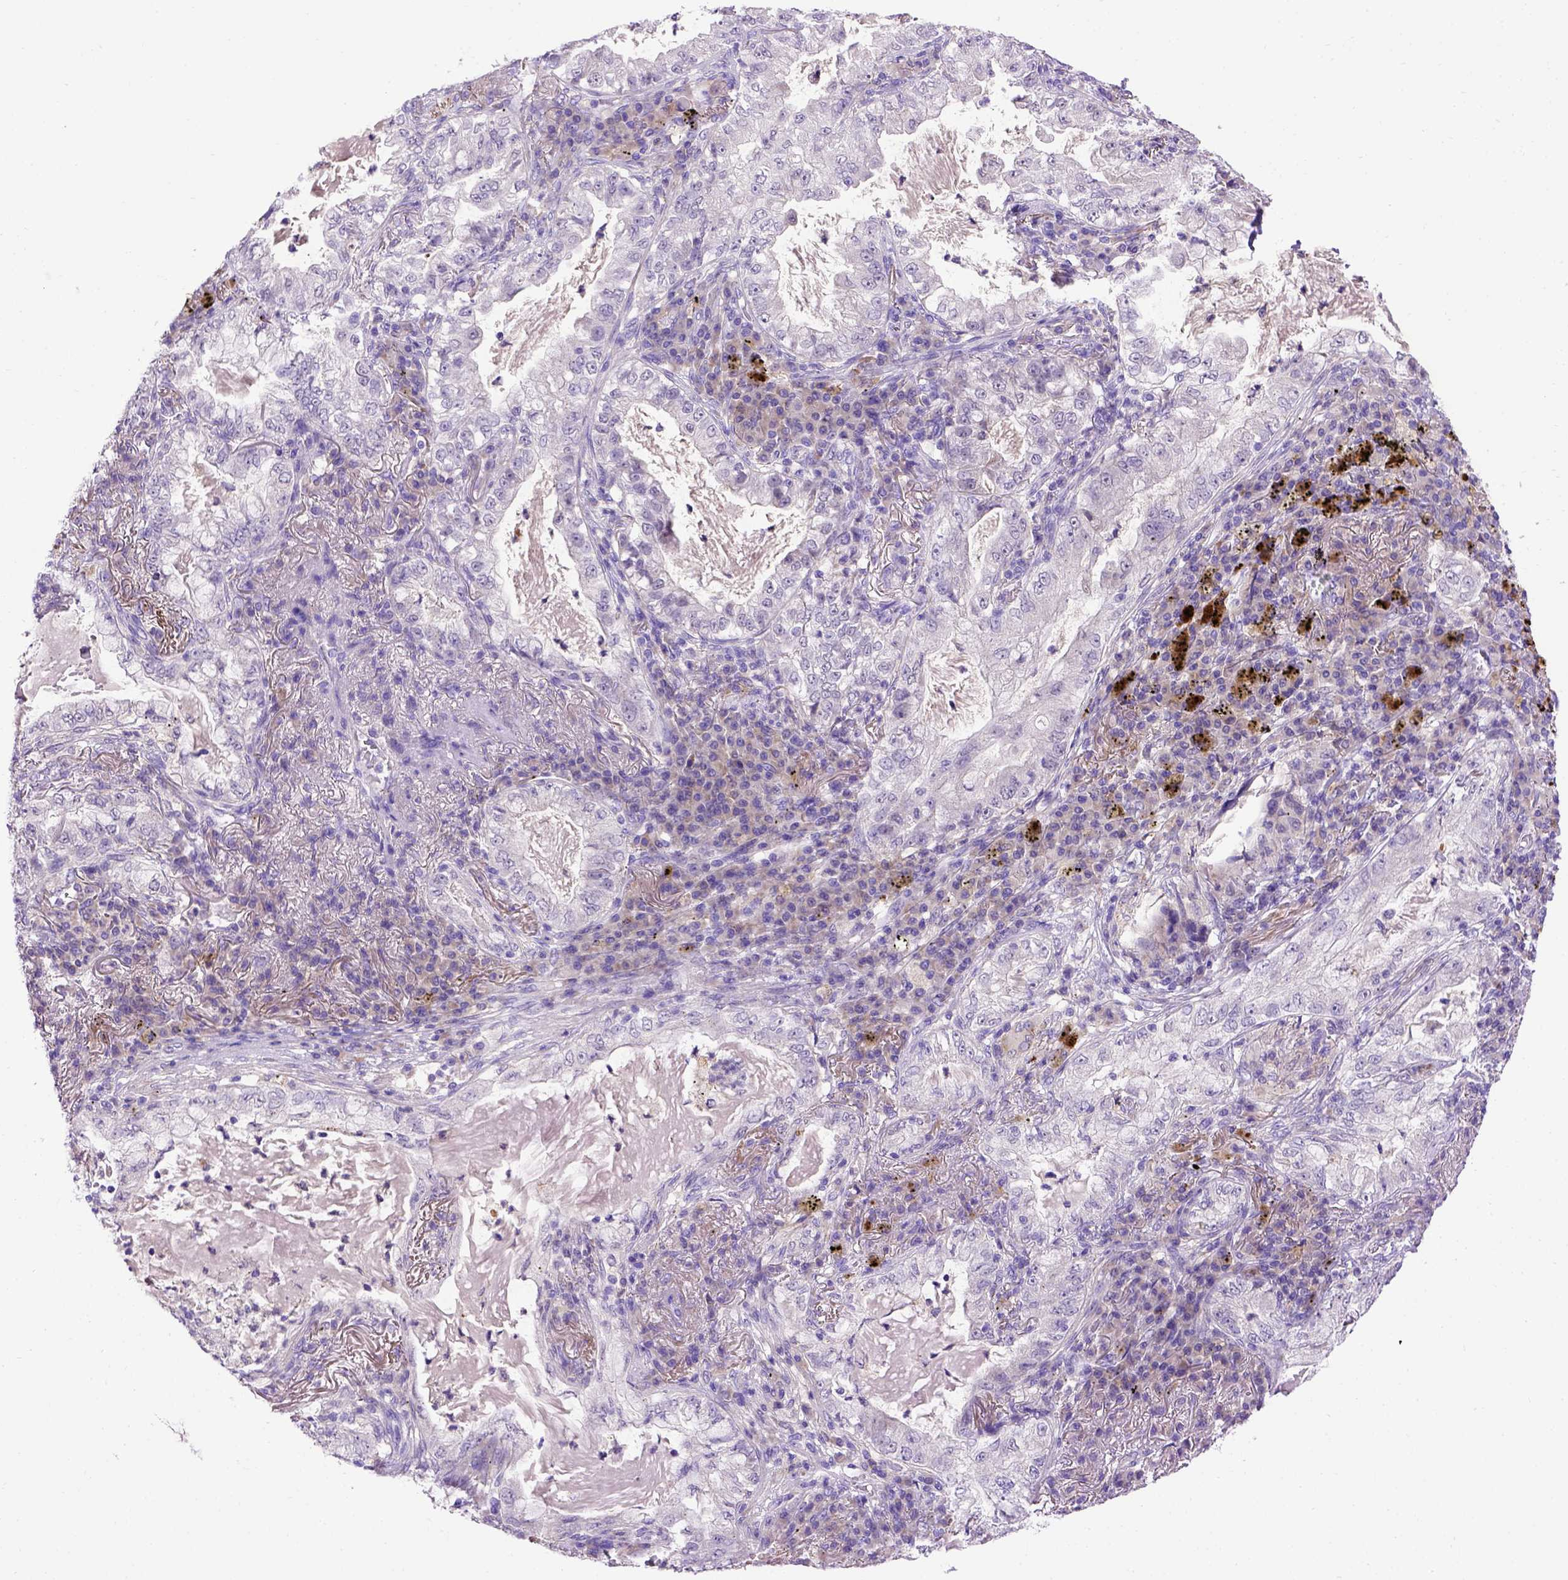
{"staining": {"intensity": "negative", "quantity": "none", "location": "none"}, "tissue": "lung cancer", "cell_type": "Tumor cells", "image_type": "cancer", "snomed": [{"axis": "morphology", "description": "Adenocarcinoma, NOS"}, {"axis": "topography", "description": "Lung"}], "caption": "An image of human lung cancer is negative for staining in tumor cells.", "gene": "ADAM12", "patient": {"sex": "female", "age": 73}}